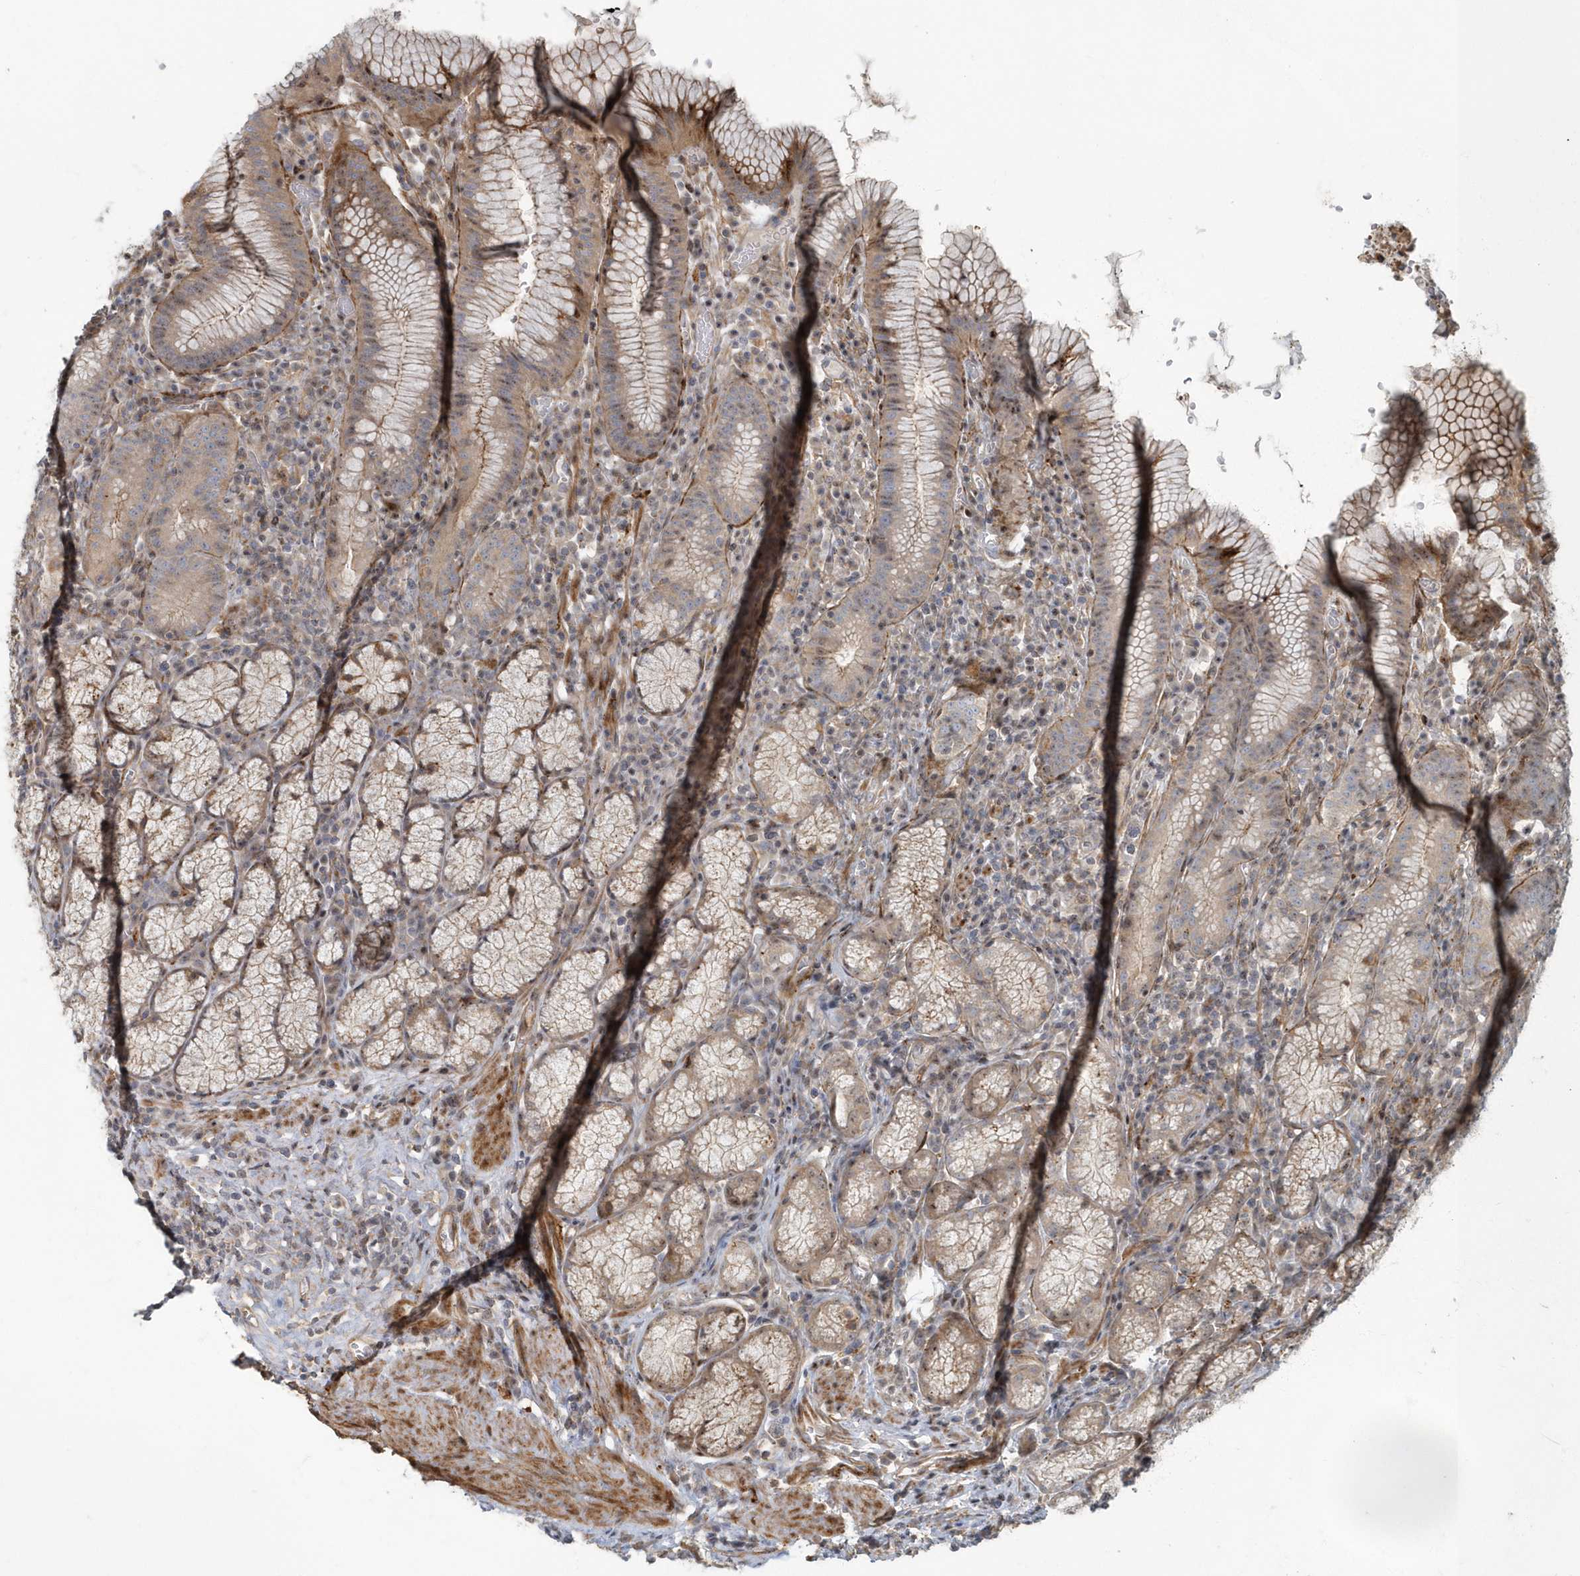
{"staining": {"intensity": "strong", "quantity": "25%-75%", "location": "cytoplasmic/membranous"}, "tissue": "stomach", "cell_type": "Glandular cells", "image_type": "normal", "snomed": [{"axis": "morphology", "description": "Normal tissue, NOS"}, {"axis": "topography", "description": "Stomach"}], "caption": "Benign stomach was stained to show a protein in brown. There is high levels of strong cytoplasmic/membranous positivity in about 25%-75% of glandular cells. The protein of interest is shown in brown color, while the nuclei are stained blue.", "gene": "ARHGEF38", "patient": {"sex": "male", "age": 55}}